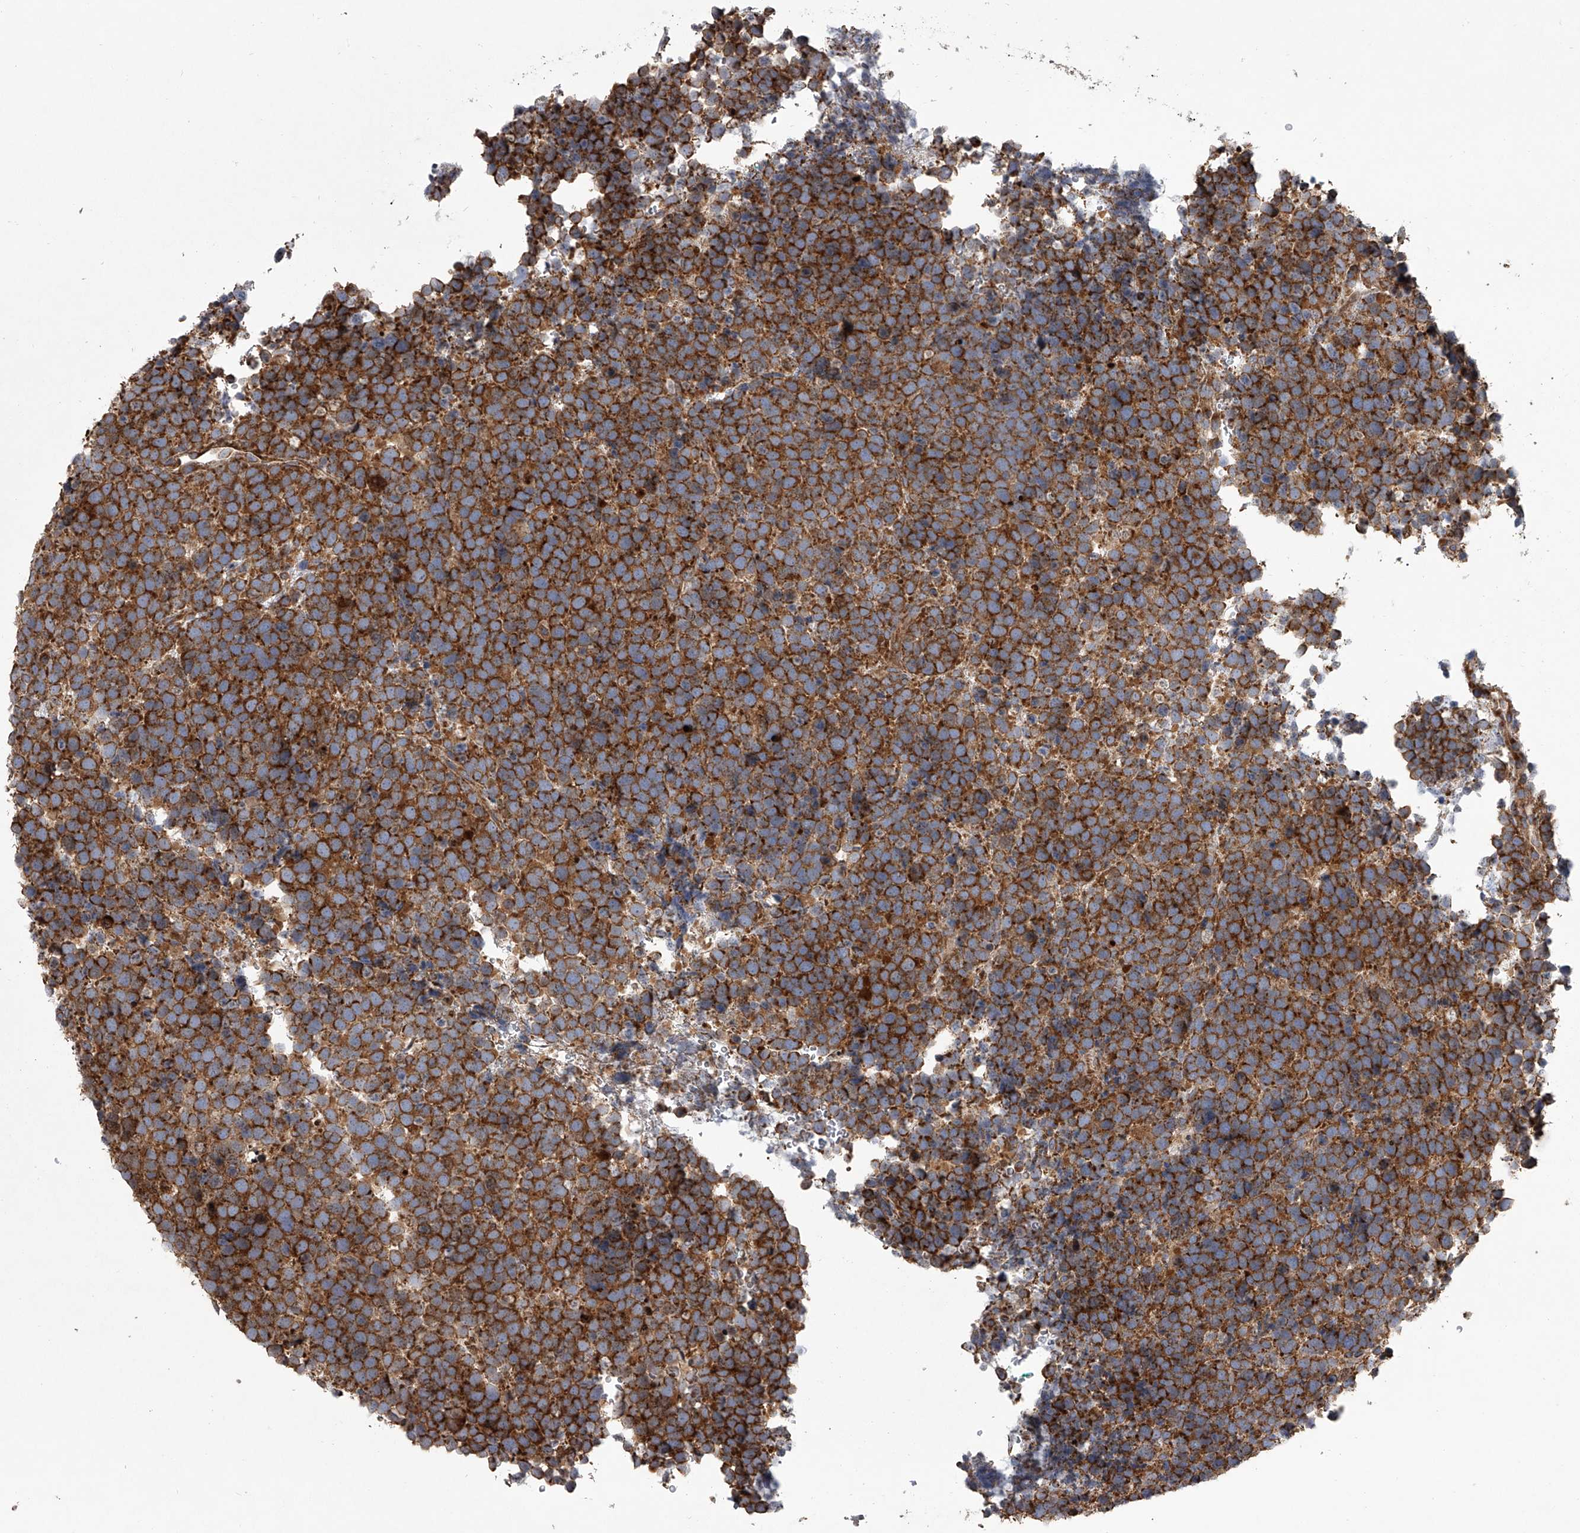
{"staining": {"intensity": "strong", "quantity": ">75%", "location": "cytoplasmic/membranous"}, "tissue": "urothelial cancer", "cell_type": "Tumor cells", "image_type": "cancer", "snomed": [{"axis": "morphology", "description": "Urothelial carcinoma, High grade"}, {"axis": "topography", "description": "Urinary bladder"}], "caption": "DAB immunohistochemical staining of human urothelial cancer reveals strong cytoplasmic/membranous protein positivity in approximately >75% of tumor cells.", "gene": "ZC3H15", "patient": {"sex": "female", "age": 82}}